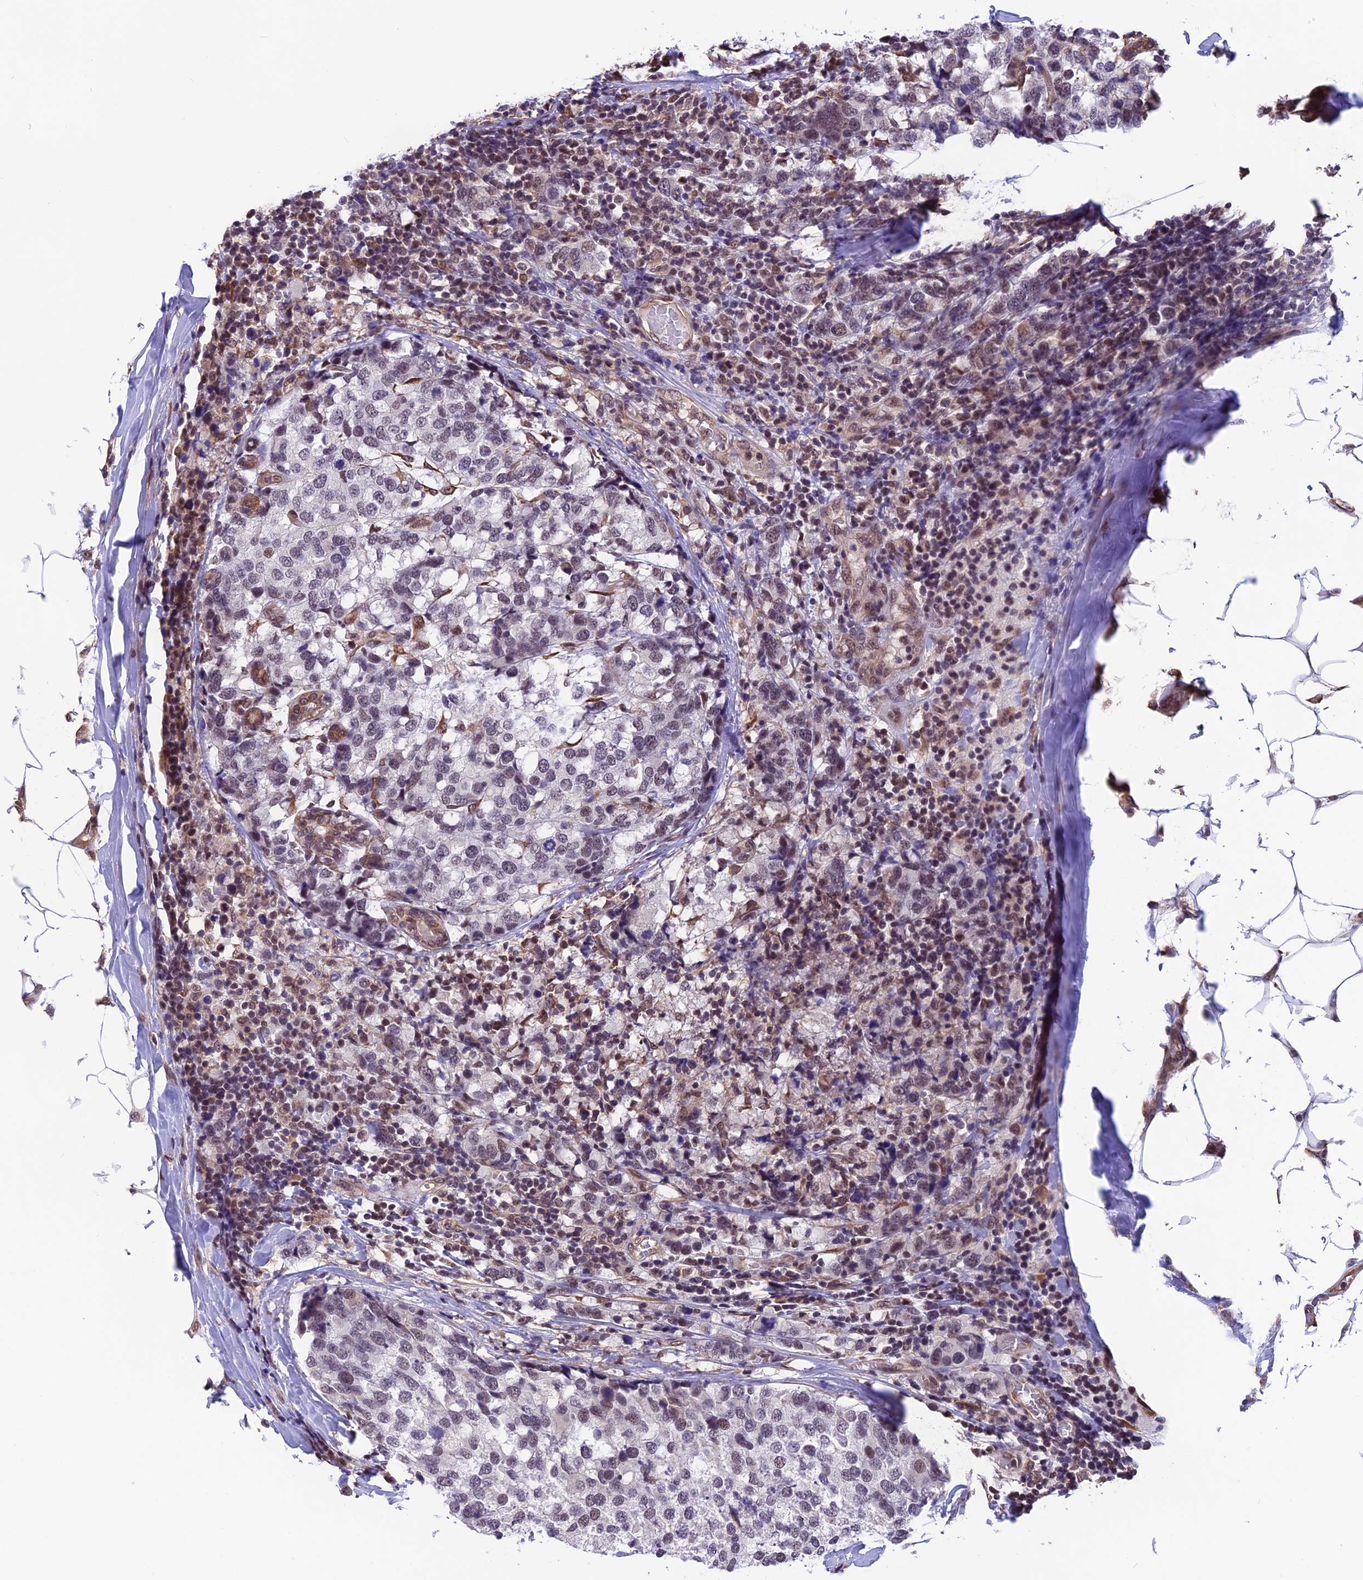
{"staining": {"intensity": "weak", "quantity": "<25%", "location": "nuclear"}, "tissue": "breast cancer", "cell_type": "Tumor cells", "image_type": "cancer", "snomed": [{"axis": "morphology", "description": "Lobular carcinoma"}, {"axis": "topography", "description": "Breast"}], "caption": "This photomicrograph is of breast lobular carcinoma stained with immunohistochemistry (IHC) to label a protein in brown with the nuclei are counter-stained blue. There is no expression in tumor cells. (Brightfield microscopy of DAB IHC at high magnification).", "gene": "ZC3H4", "patient": {"sex": "female", "age": 59}}